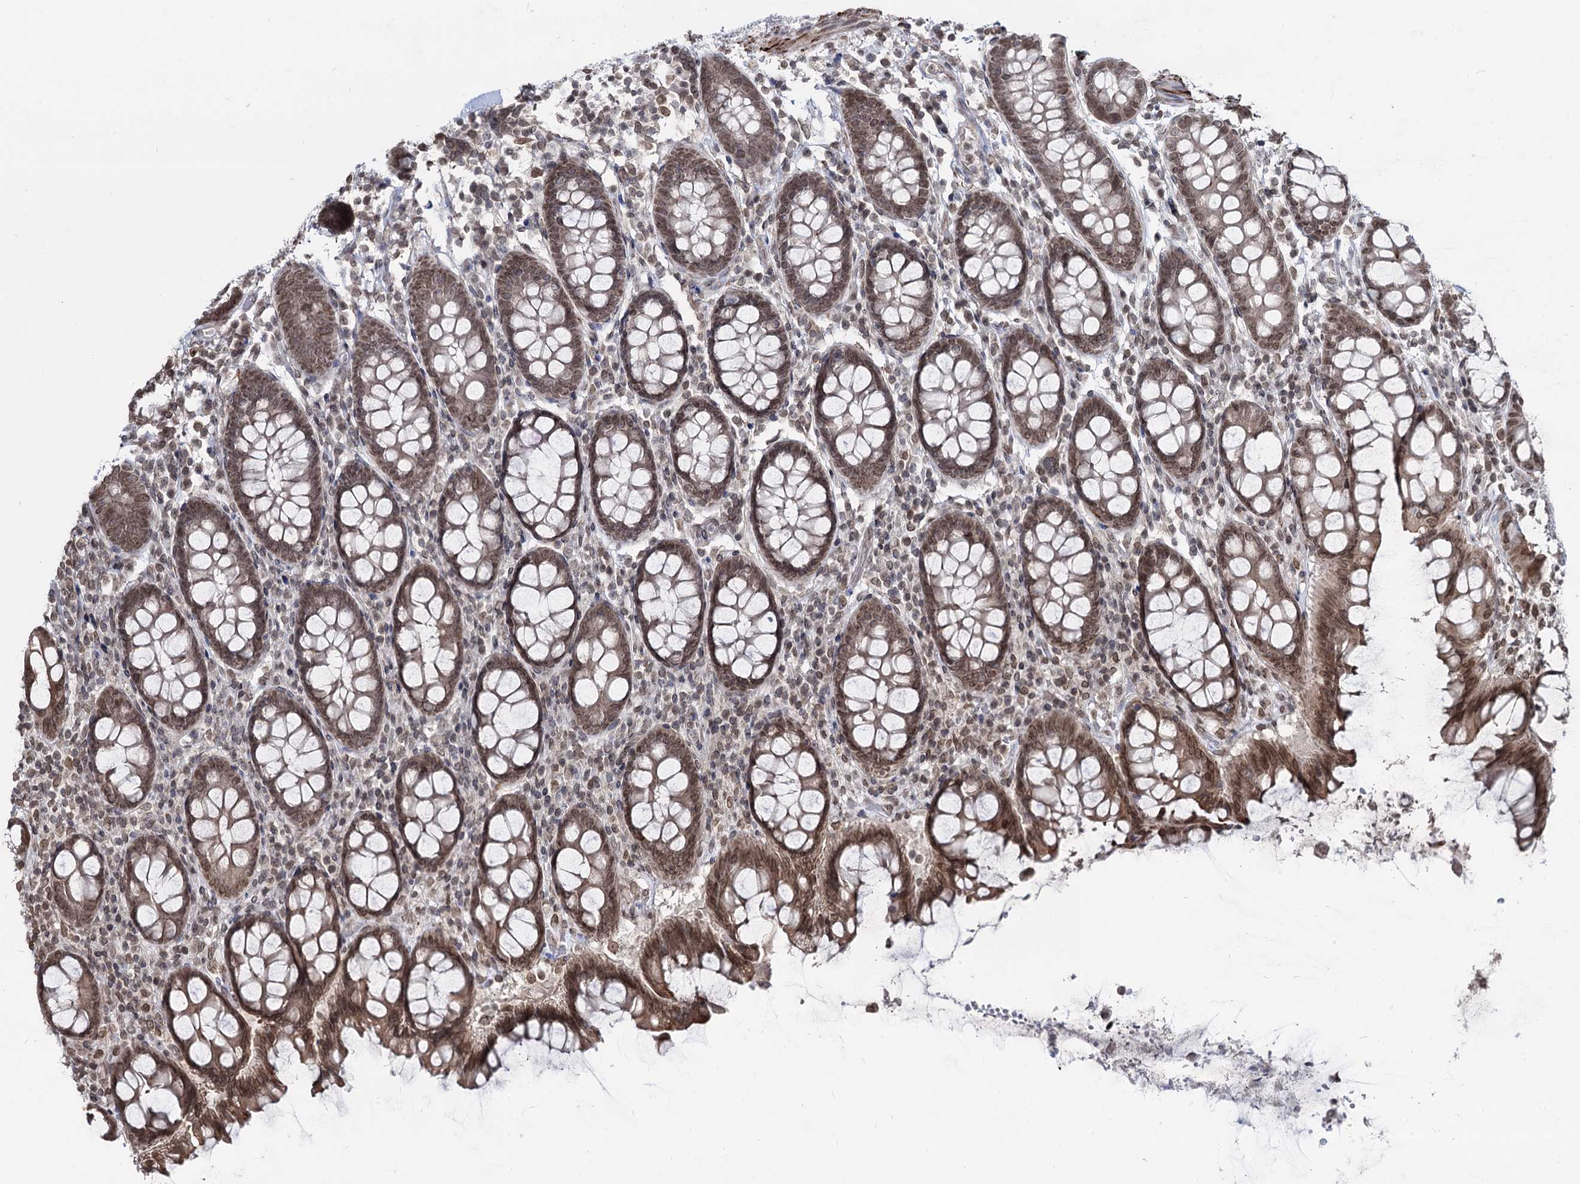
{"staining": {"intensity": "moderate", "quantity": ">75%", "location": "nuclear"}, "tissue": "colon", "cell_type": "Endothelial cells", "image_type": "normal", "snomed": [{"axis": "morphology", "description": "Normal tissue, NOS"}, {"axis": "topography", "description": "Colon"}], "caption": "IHC of normal colon displays medium levels of moderate nuclear staining in approximately >75% of endothelial cells.", "gene": "RNF6", "patient": {"sex": "female", "age": 79}}